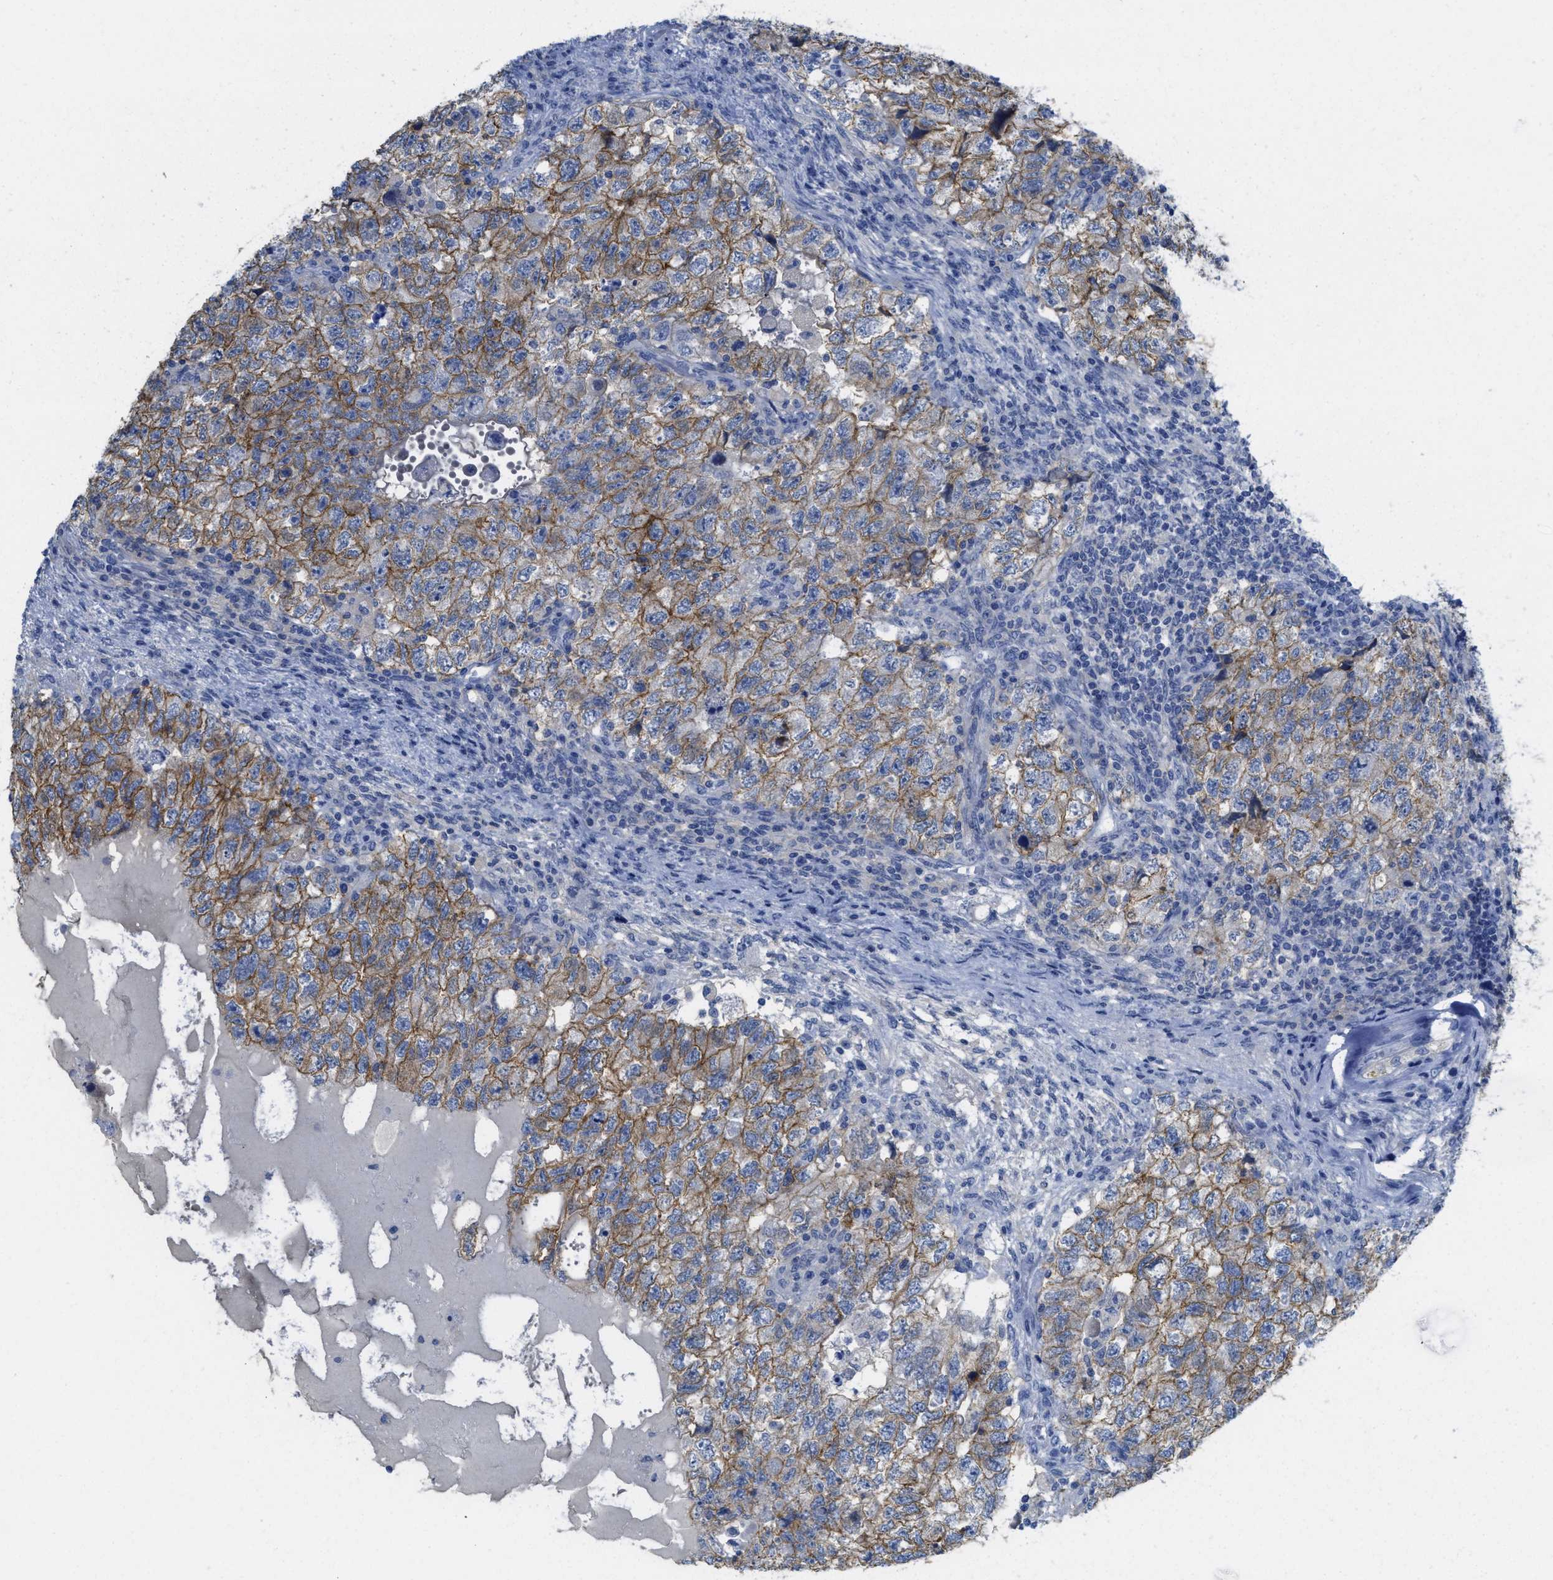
{"staining": {"intensity": "moderate", "quantity": ">75%", "location": "cytoplasmic/membranous"}, "tissue": "testis cancer", "cell_type": "Tumor cells", "image_type": "cancer", "snomed": [{"axis": "morphology", "description": "Carcinoma, Embryonal, NOS"}, {"axis": "topography", "description": "Testis"}], "caption": "About >75% of tumor cells in human testis cancer (embryonal carcinoma) reveal moderate cytoplasmic/membranous protein expression as visualized by brown immunohistochemical staining.", "gene": "CNNM4", "patient": {"sex": "male", "age": 36}}